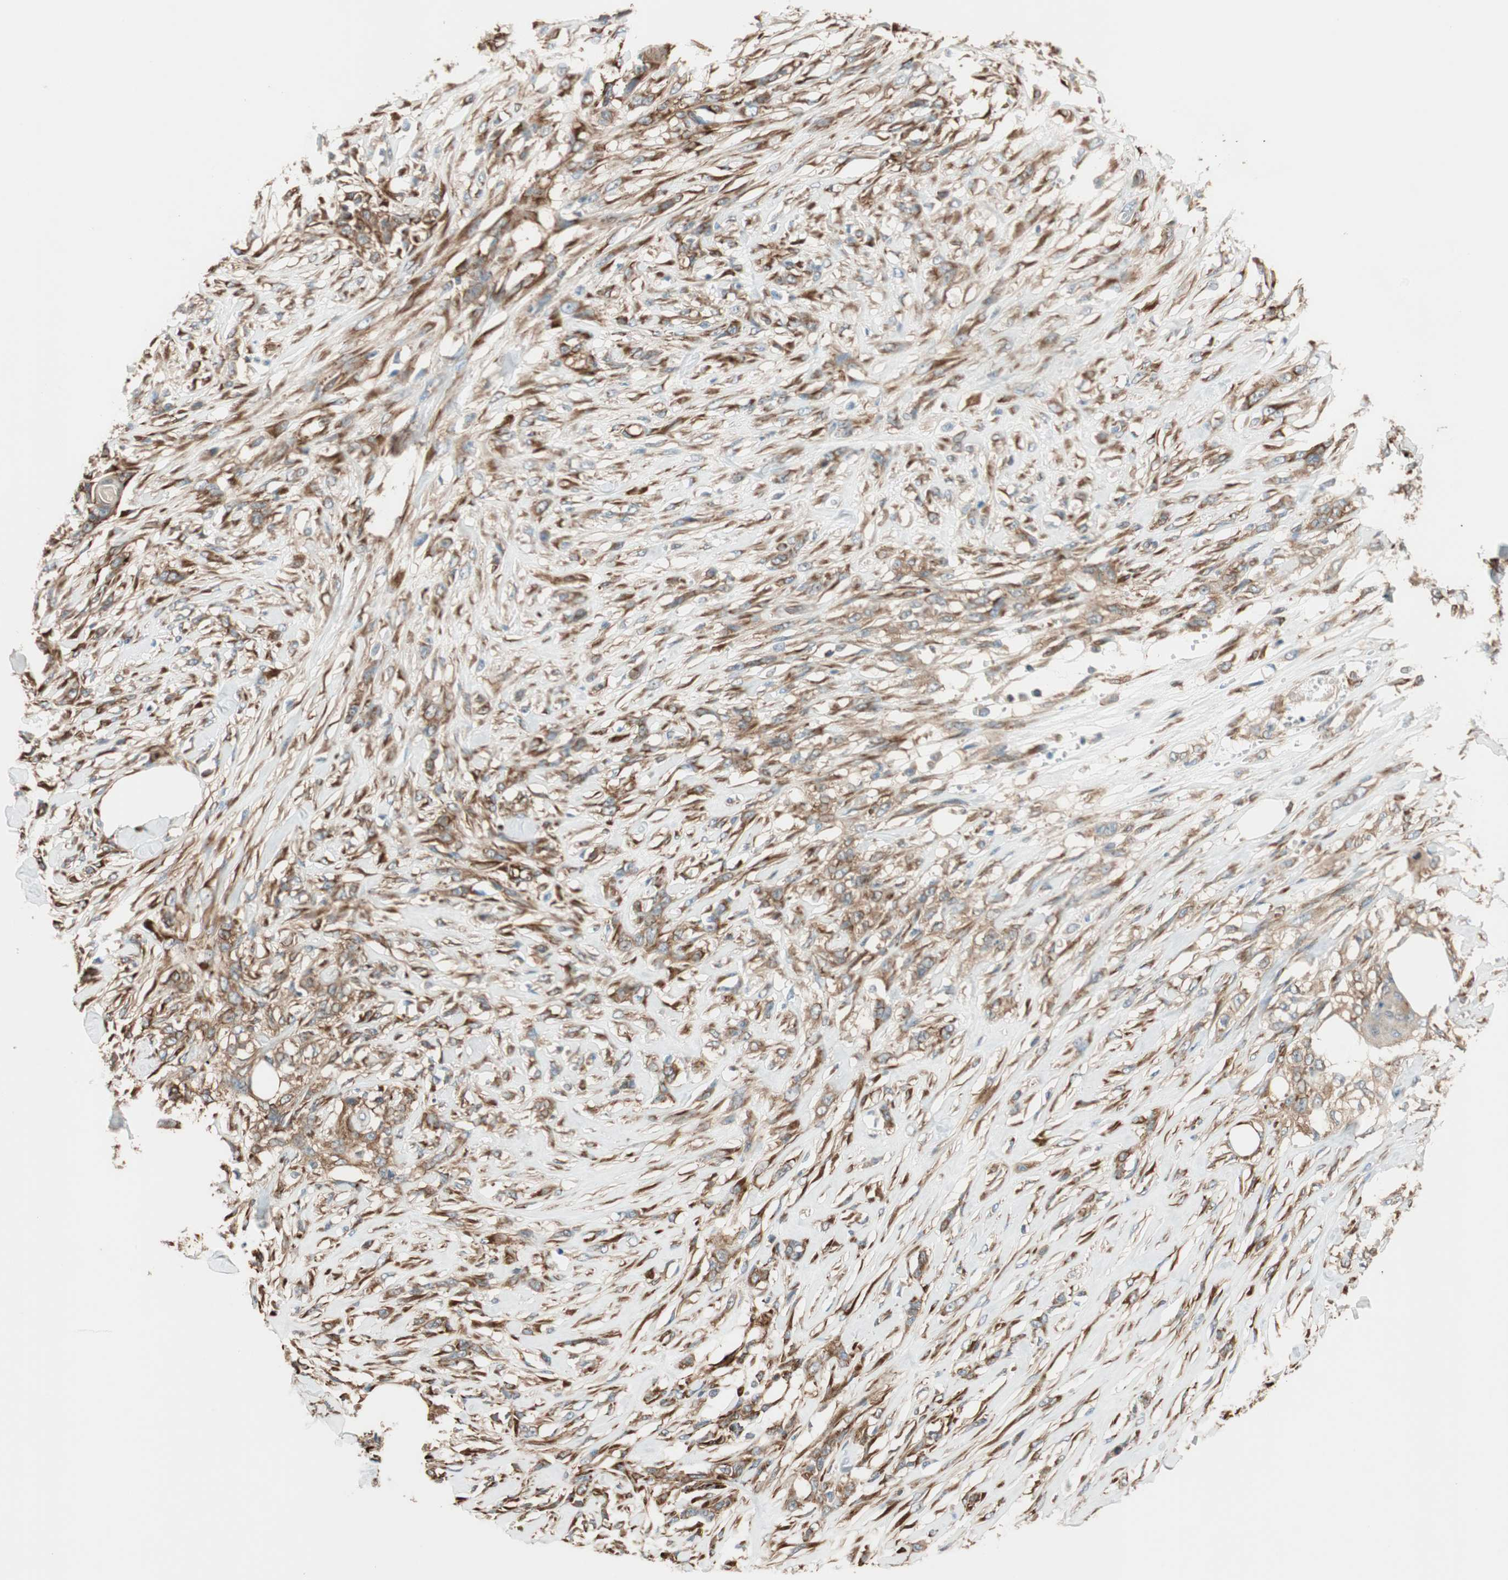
{"staining": {"intensity": "strong", "quantity": "25%-75%", "location": "cytoplasmic/membranous"}, "tissue": "skin cancer", "cell_type": "Tumor cells", "image_type": "cancer", "snomed": [{"axis": "morphology", "description": "Squamous cell carcinoma, NOS"}, {"axis": "topography", "description": "Skin"}], "caption": "A brown stain shows strong cytoplasmic/membranous expression of a protein in squamous cell carcinoma (skin) tumor cells. (DAB (3,3'-diaminobenzidine) IHC, brown staining for protein, blue staining for nuclei).", "gene": "WASL", "patient": {"sex": "female", "age": 59}}